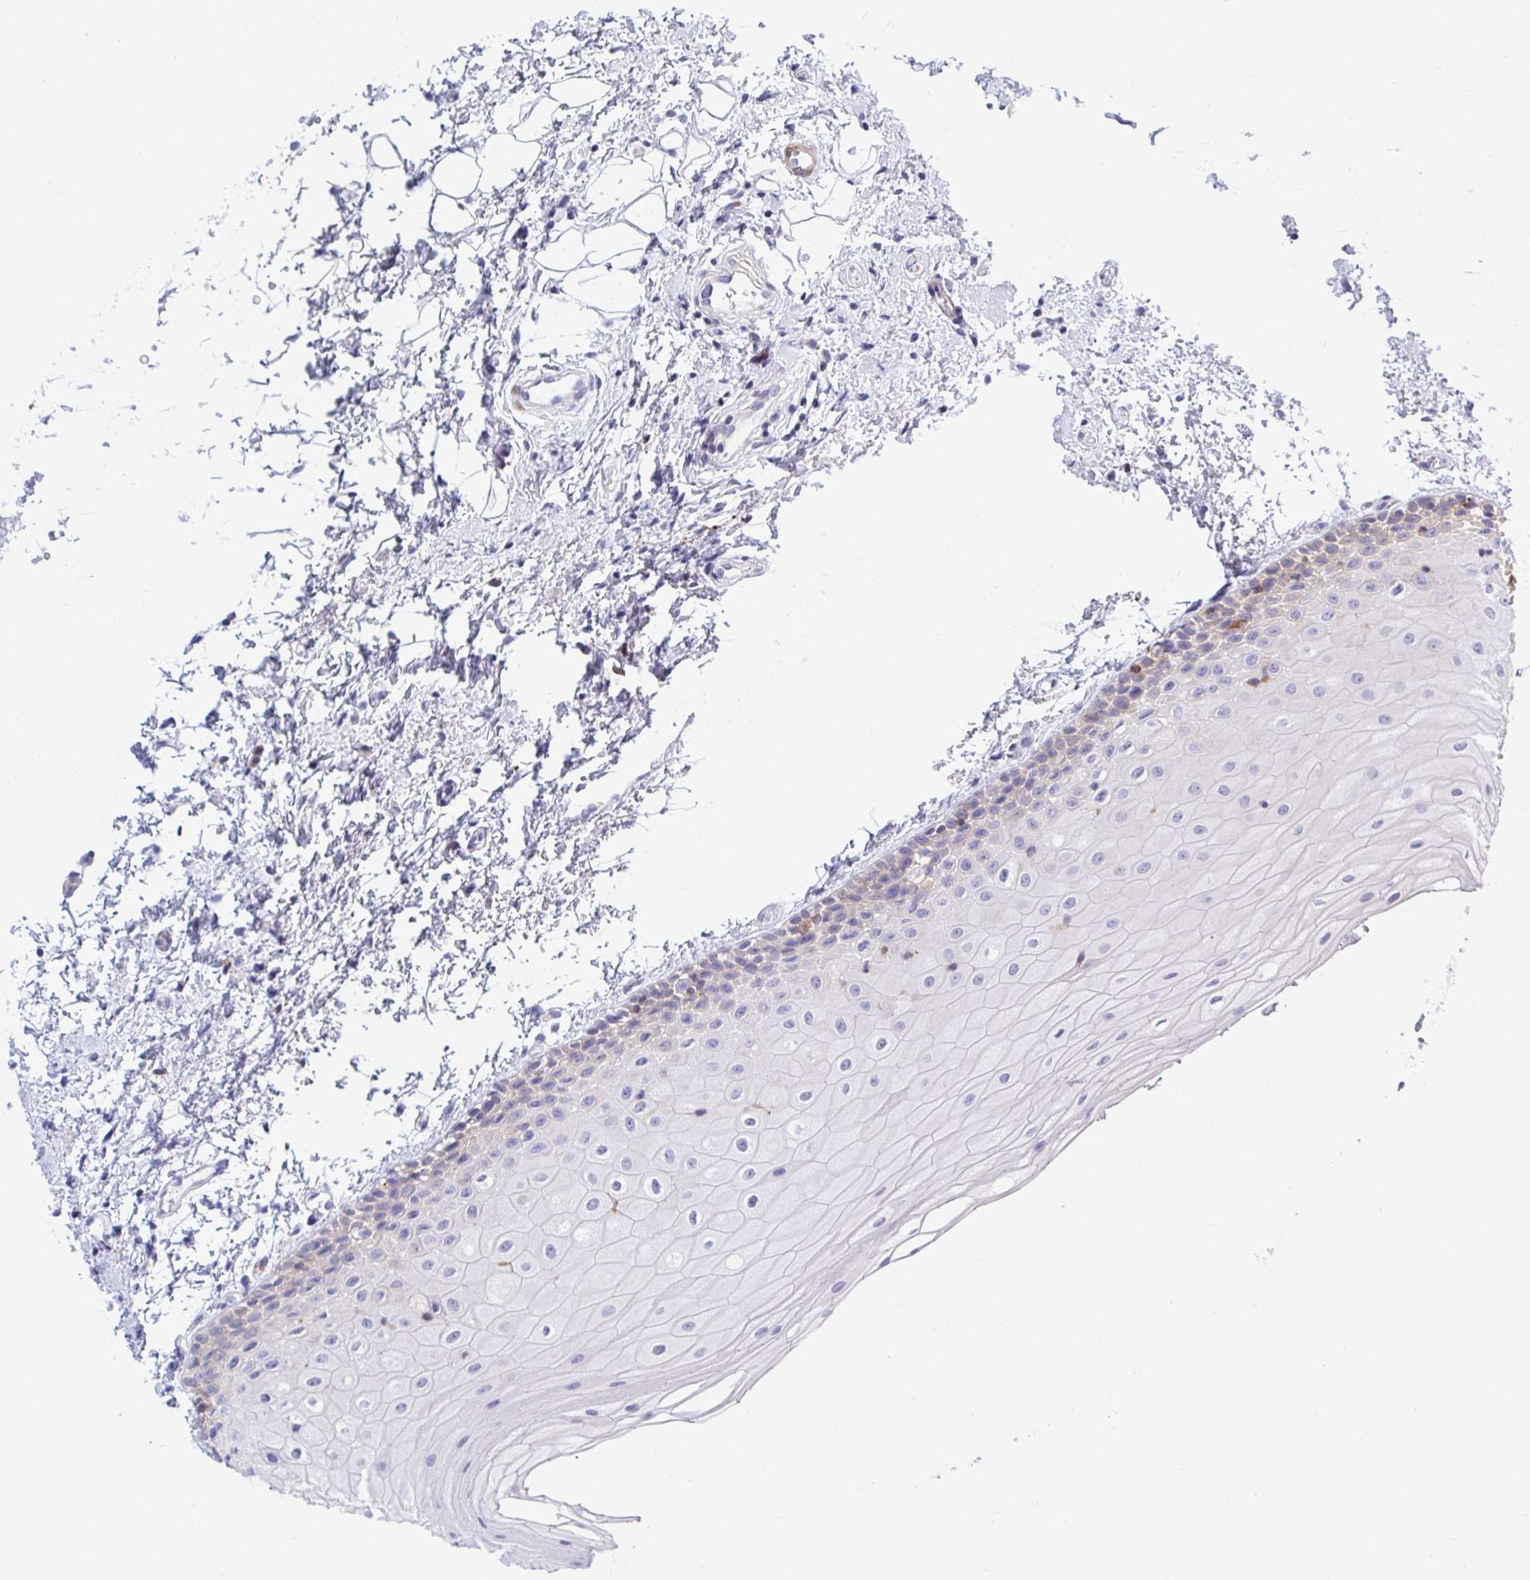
{"staining": {"intensity": "moderate", "quantity": "<25%", "location": "cytoplasmic/membranous"}, "tissue": "oral mucosa", "cell_type": "Squamous epithelial cells", "image_type": "normal", "snomed": [{"axis": "morphology", "description": "Normal tissue, NOS"}, {"axis": "topography", "description": "Oral tissue"}], "caption": "Protein staining of benign oral mucosa exhibits moderate cytoplasmic/membranous staining in about <25% of squamous epithelial cells. The staining was performed using DAB (3,3'-diaminobenzidine) to visualize the protein expression in brown, while the nuclei were stained in blue with hematoxylin (Magnification: 20x).", "gene": "FRMD3", "patient": {"sex": "female", "age": 82}}